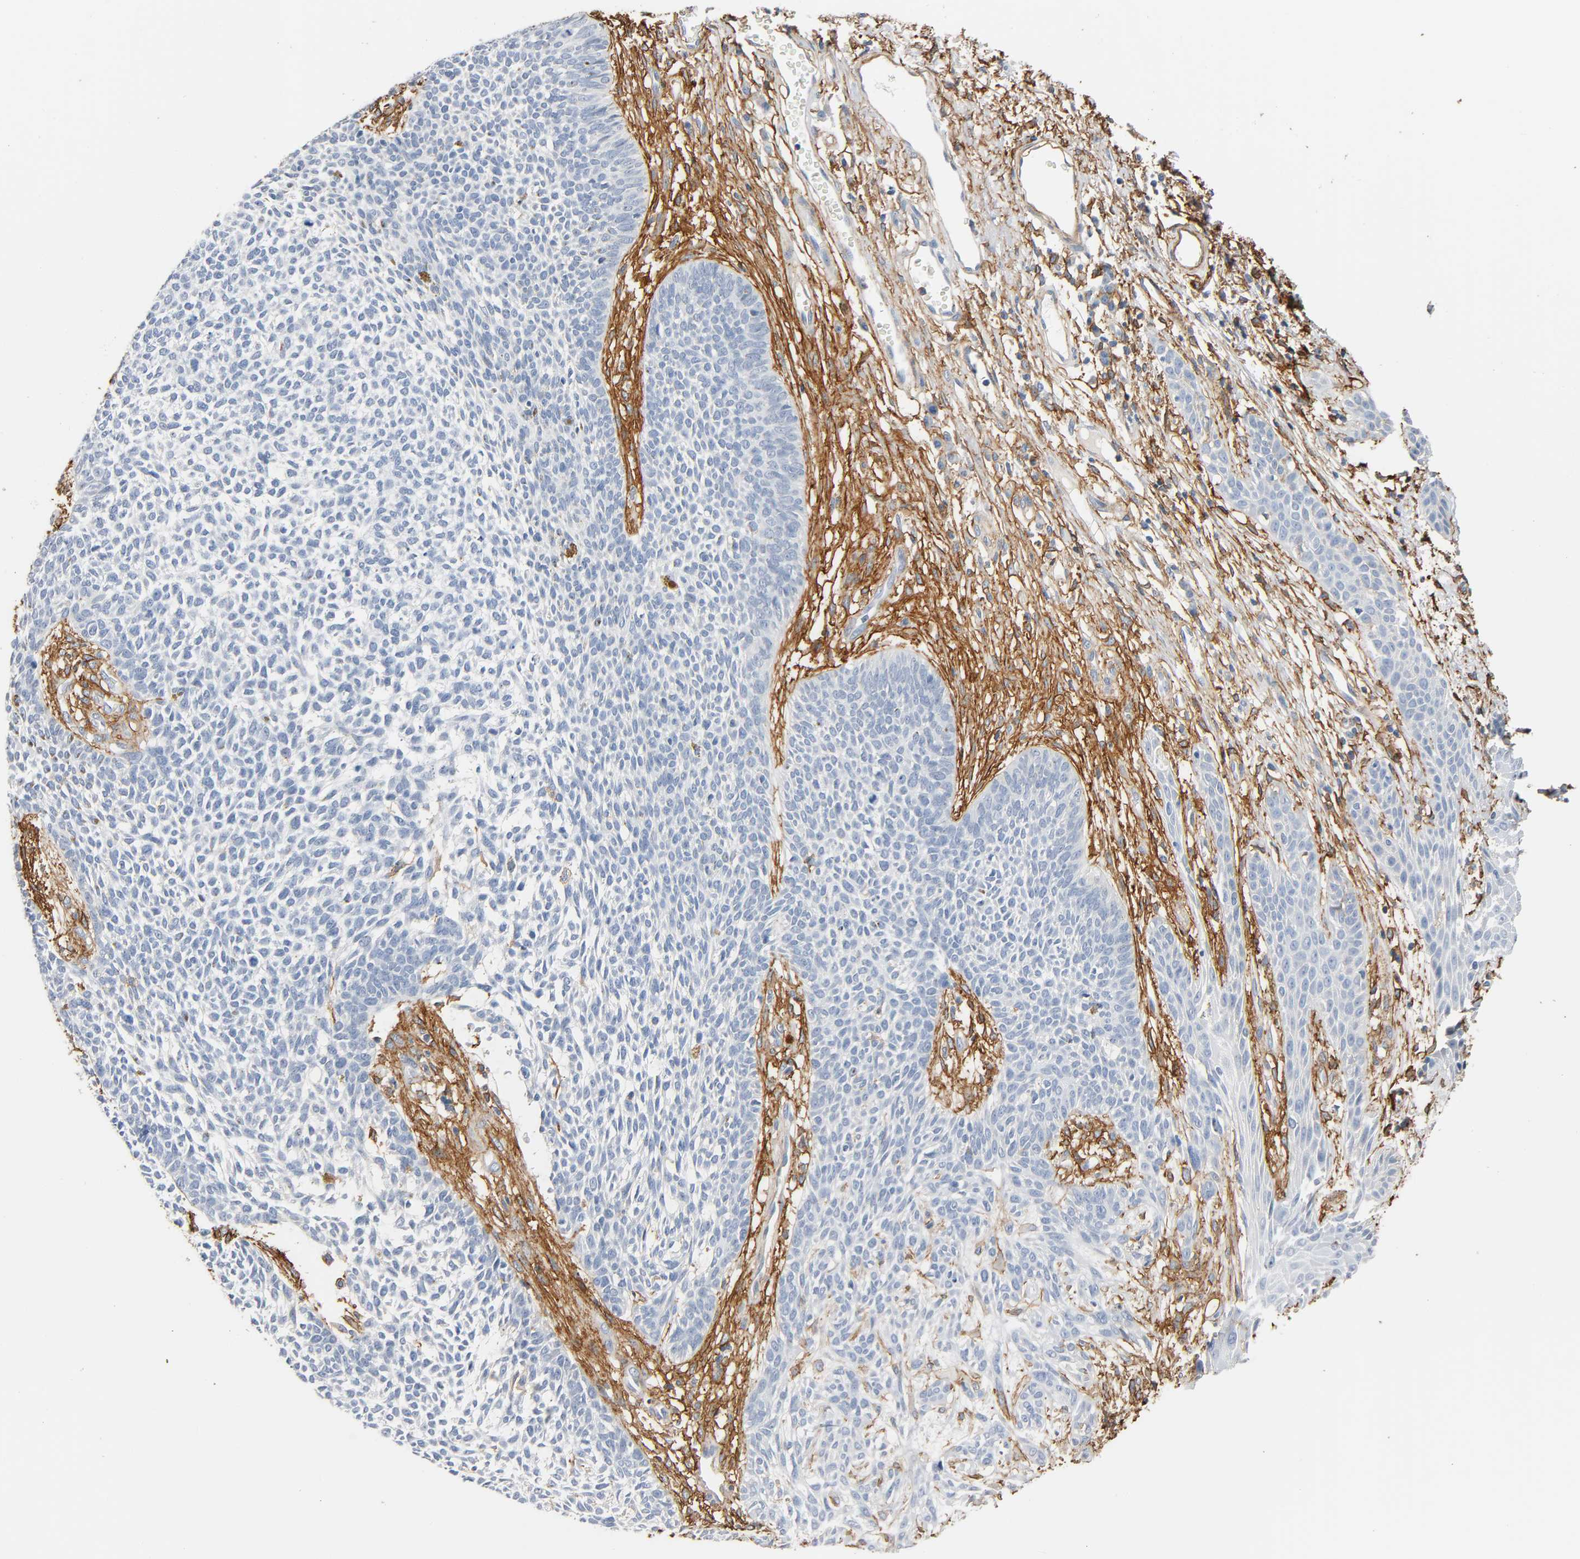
{"staining": {"intensity": "negative", "quantity": "none", "location": "none"}, "tissue": "skin cancer", "cell_type": "Tumor cells", "image_type": "cancer", "snomed": [{"axis": "morphology", "description": "Basal cell carcinoma"}, {"axis": "topography", "description": "Skin"}], "caption": "IHC micrograph of neoplastic tissue: human skin cancer (basal cell carcinoma) stained with DAB (3,3'-diaminobenzidine) shows no significant protein positivity in tumor cells. (DAB immunohistochemistry (IHC) with hematoxylin counter stain).", "gene": "ANPEP", "patient": {"sex": "female", "age": 84}}